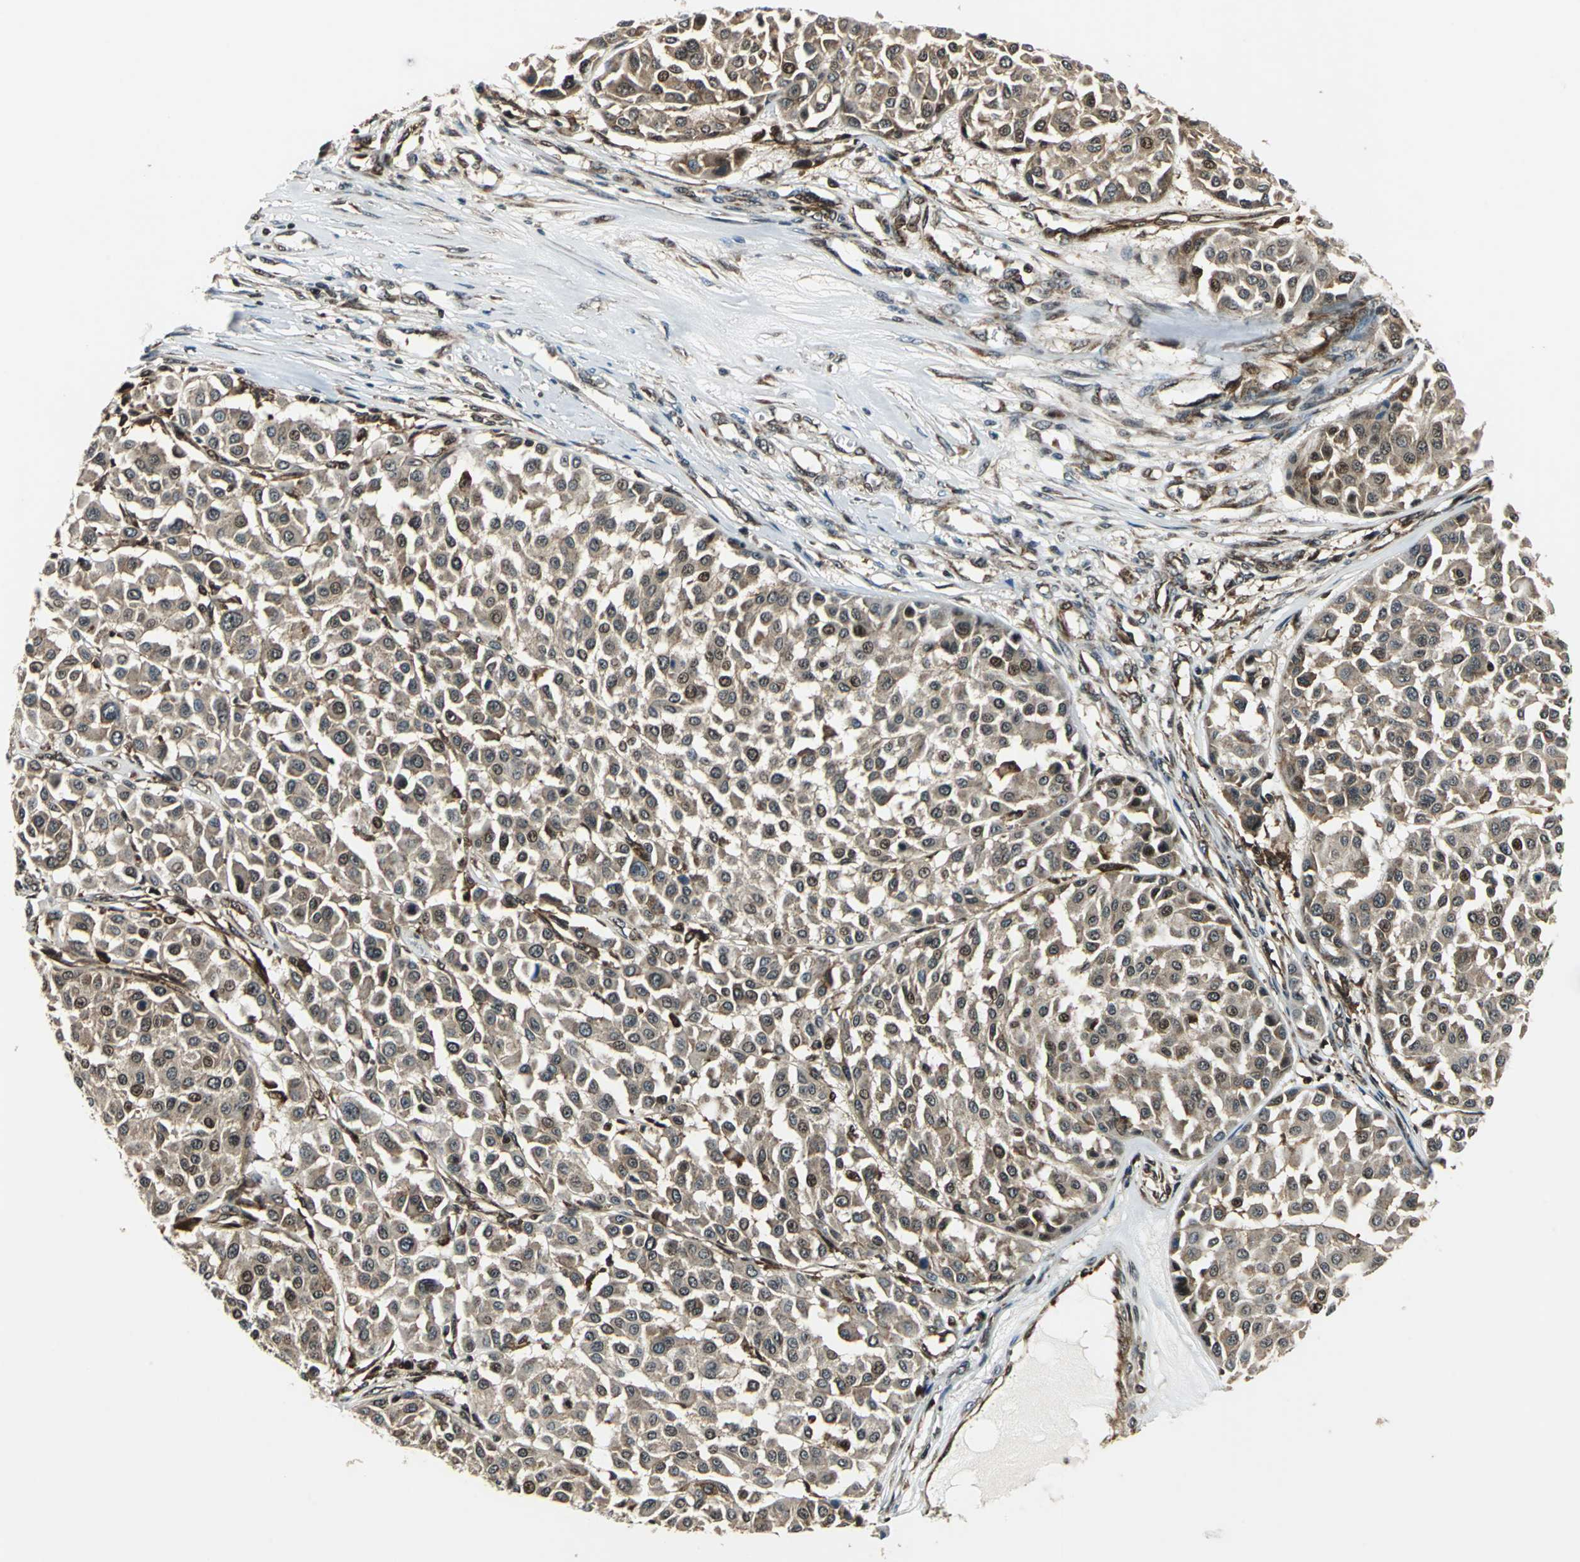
{"staining": {"intensity": "moderate", "quantity": "25%-75%", "location": "cytoplasmic/membranous,nuclear"}, "tissue": "melanoma", "cell_type": "Tumor cells", "image_type": "cancer", "snomed": [{"axis": "morphology", "description": "Malignant melanoma, Metastatic site"}, {"axis": "topography", "description": "Soft tissue"}], "caption": "High-magnification brightfield microscopy of melanoma stained with DAB (3,3'-diaminobenzidine) (brown) and counterstained with hematoxylin (blue). tumor cells exhibit moderate cytoplasmic/membranous and nuclear staining is appreciated in approximately25%-75% of cells.", "gene": "AATF", "patient": {"sex": "male", "age": 41}}